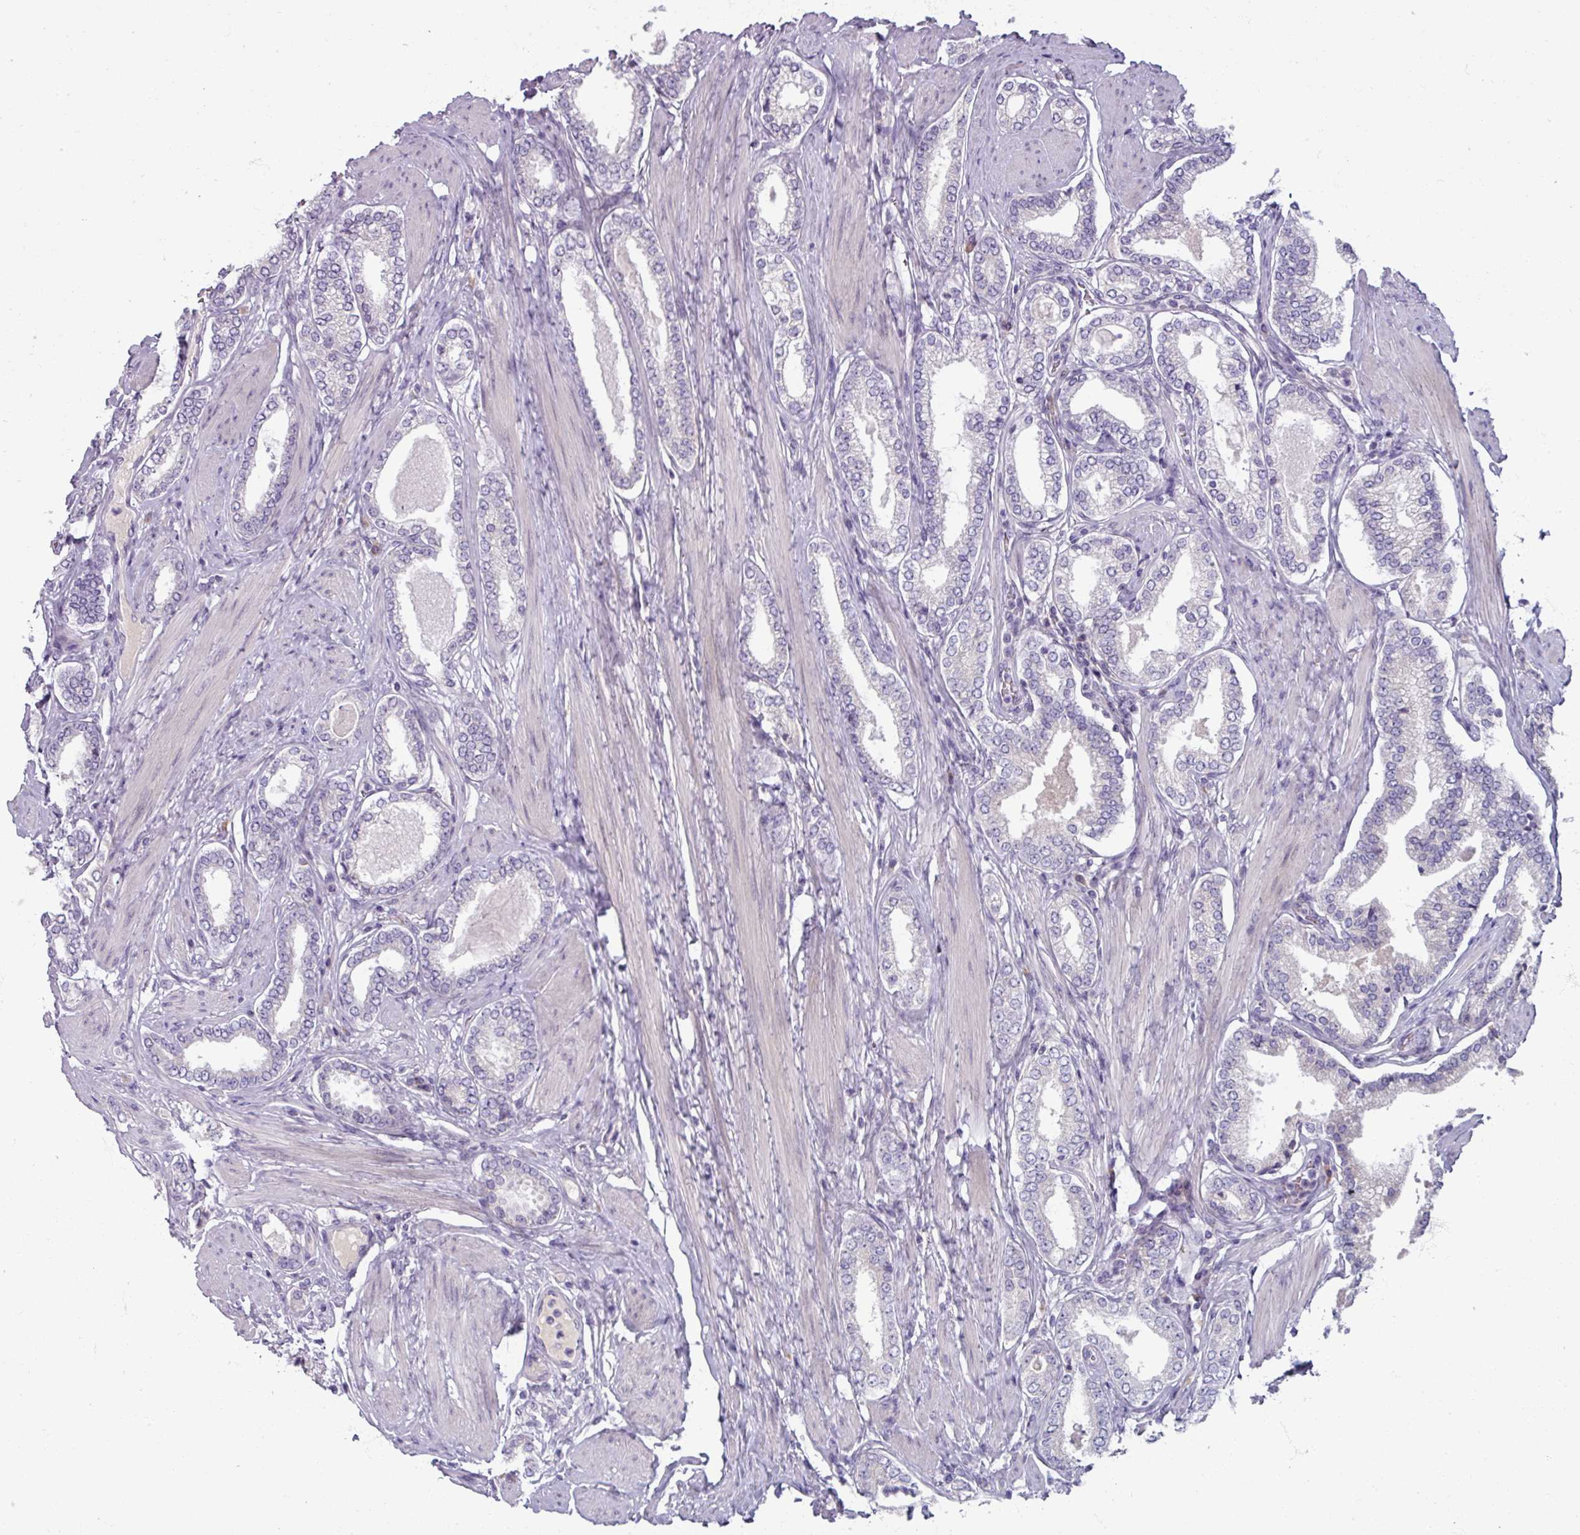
{"staining": {"intensity": "negative", "quantity": "none", "location": "none"}, "tissue": "prostate cancer", "cell_type": "Tumor cells", "image_type": "cancer", "snomed": [{"axis": "morphology", "description": "Adenocarcinoma, High grade"}, {"axis": "topography", "description": "Prostate"}], "caption": "IHC histopathology image of neoplastic tissue: high-grade adenocarcinoma (prostate) stained with DAB shows no significant protein positivity in tumor cells.", "gene": "SMIM11", "patient": {"sex": "male", "age": 71}}